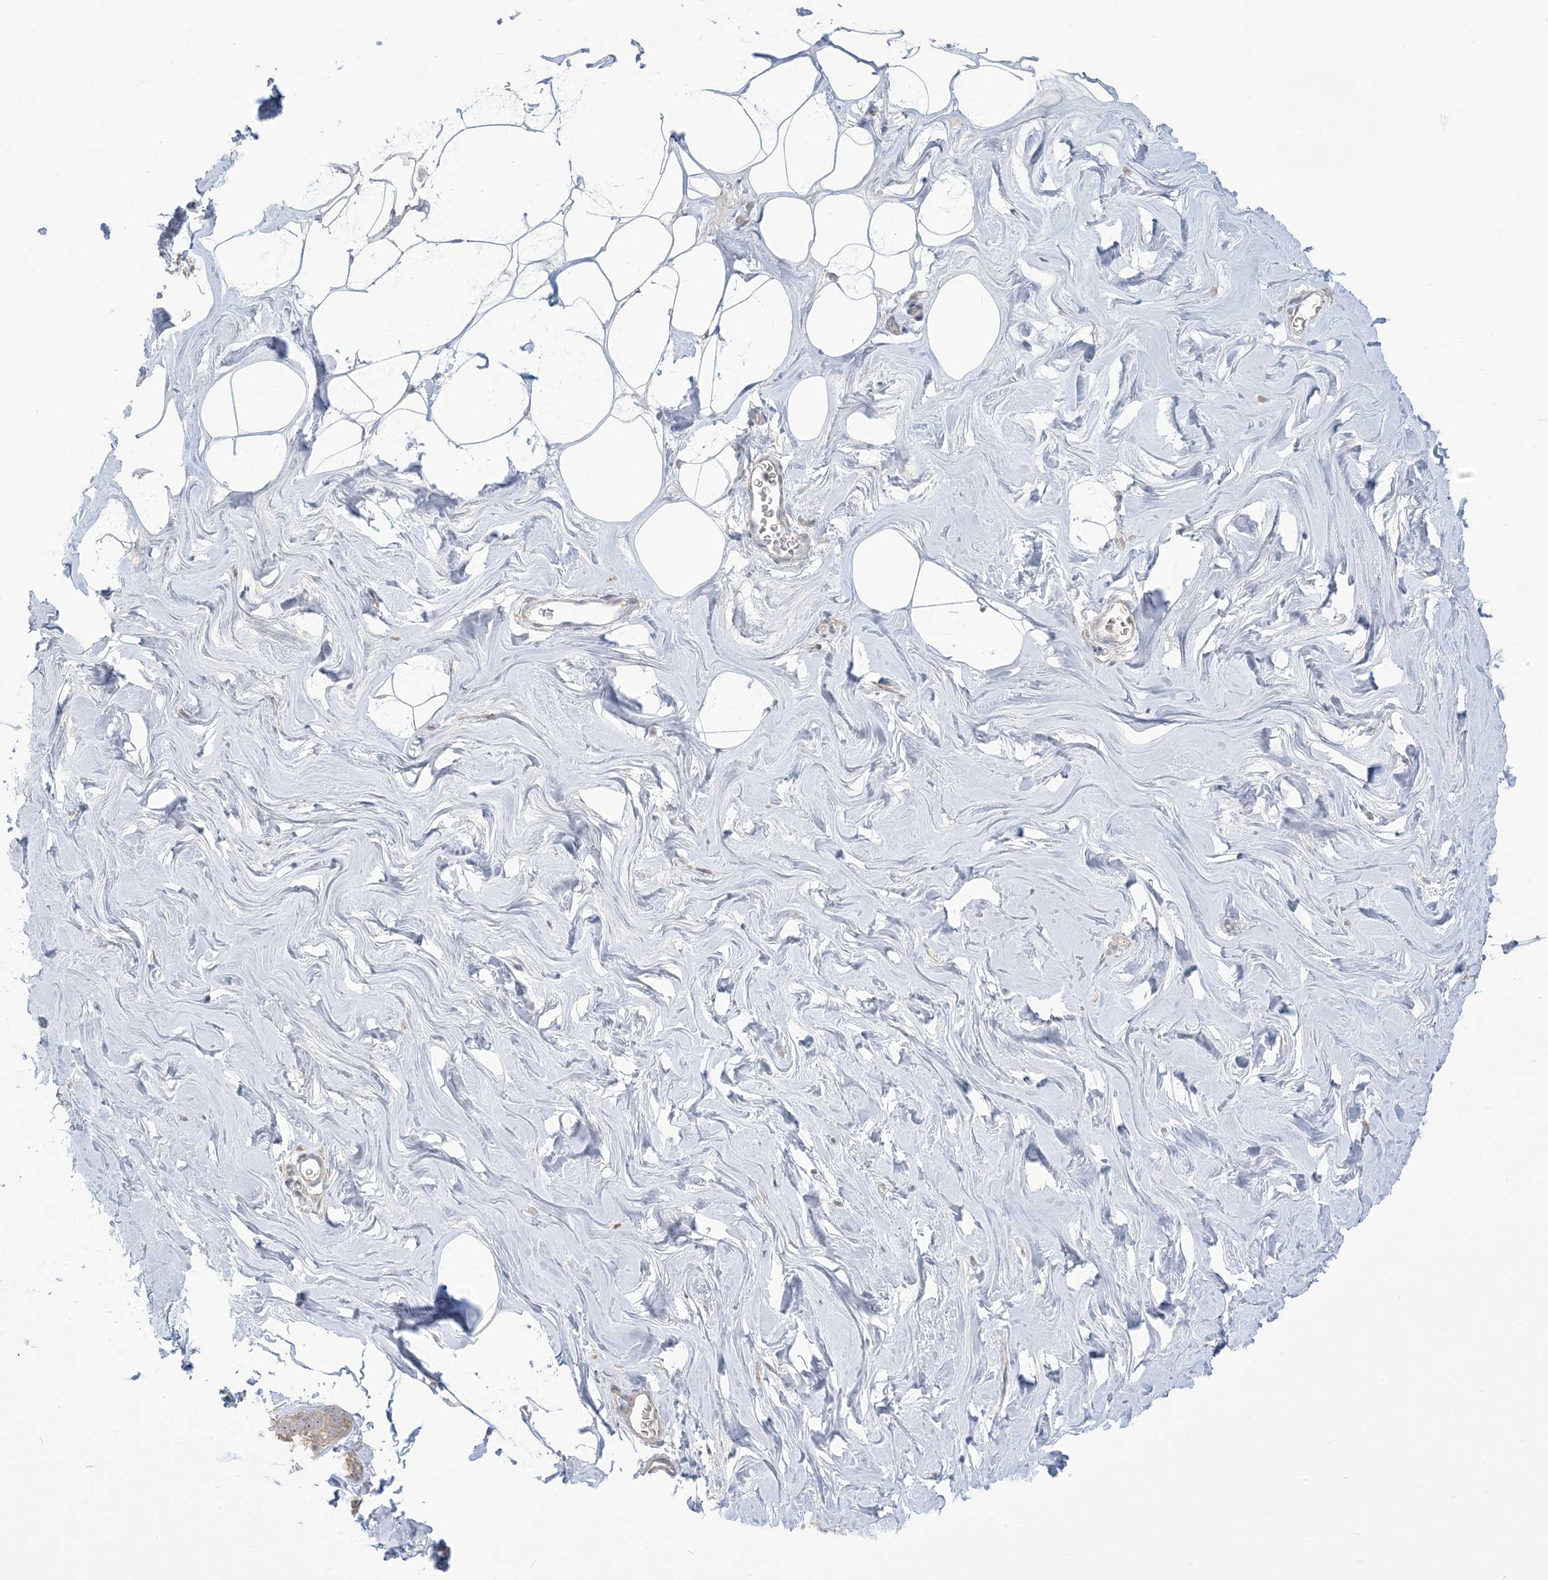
{"staining": {"intensity": "weak", "quantity": "25%-75%", "location": "cytoplasmic/membranous"}, "tissue": "adipose tissue", "cell_type": "Adipocytes", "image_type": "normal", "snomed": [{"axis": "morphology", "description": "Normal tissue, NOS"}, {"axis": "morphology", "description": "Fibrosis, NOS"}, {"axis": "topography", "description": "Breast"}, {"axis": "topography", "description": "Adipose tissue"}], "caption": "Human adipose tissue stained for a protein (brown) exhibits weak cytoplasmic/membranous positive expression in approximately 25%-75% of adipocytes.", "gene": "KLHL18", "patient": {"sex": "female", "age": 39}}